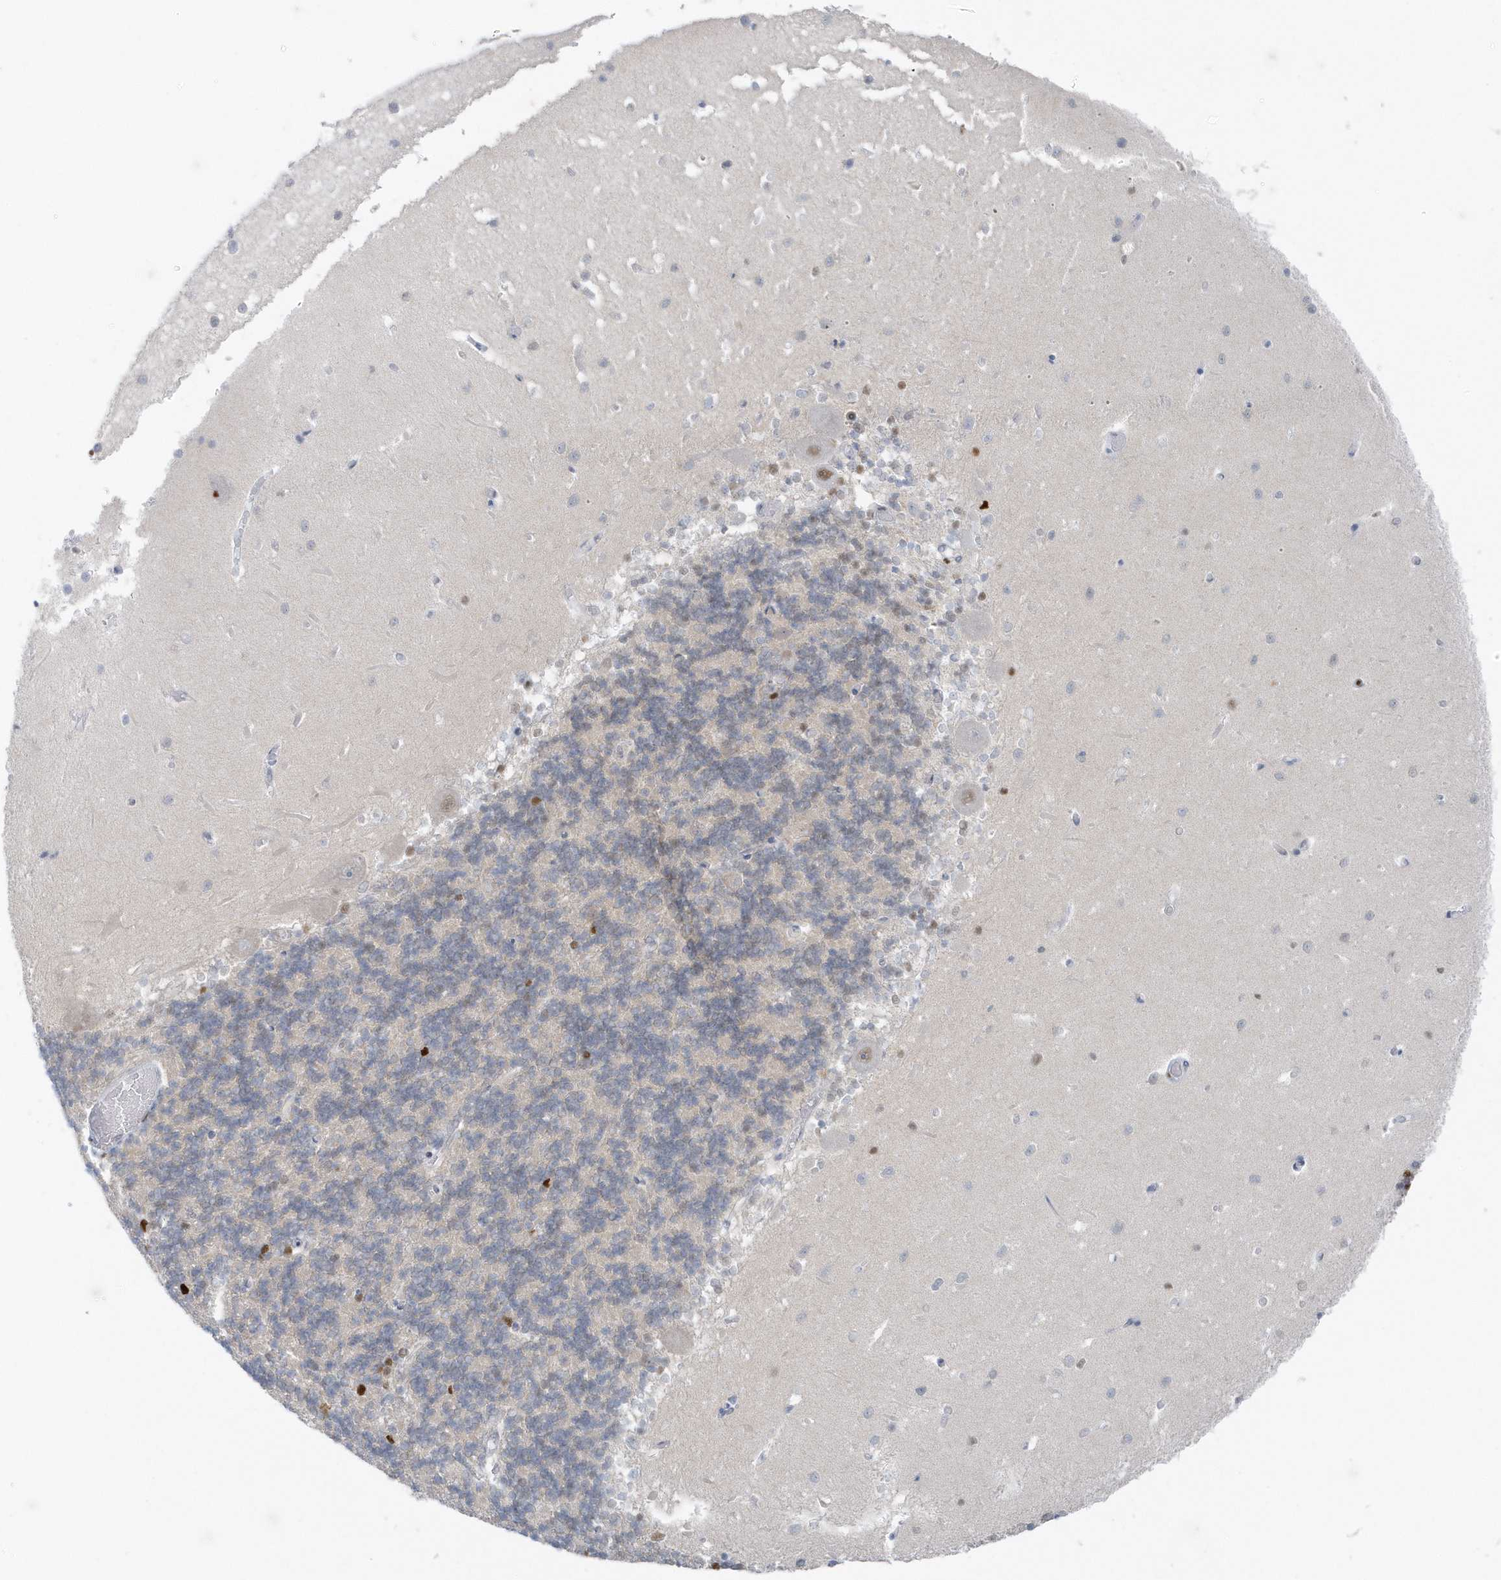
{"staining": {"intensity": "negative", "quantity": "none", "location": "none"}, "tissue": "cerebellum", "cell_type": "Cells in granular layer", "image_type": "normal", "snomed": [{"axis": "morphology", "description": "Normal tissue, NOS"}, {"axis": "topography", "description": "Cerebellum"}], "caption": "This is an immunohistochemistry photomicrograph of normal human cerebellum. There is no positivity in cells in granular layer.", "gene": "SMIM34", "patient": {"sex": "male", "age": 37}}